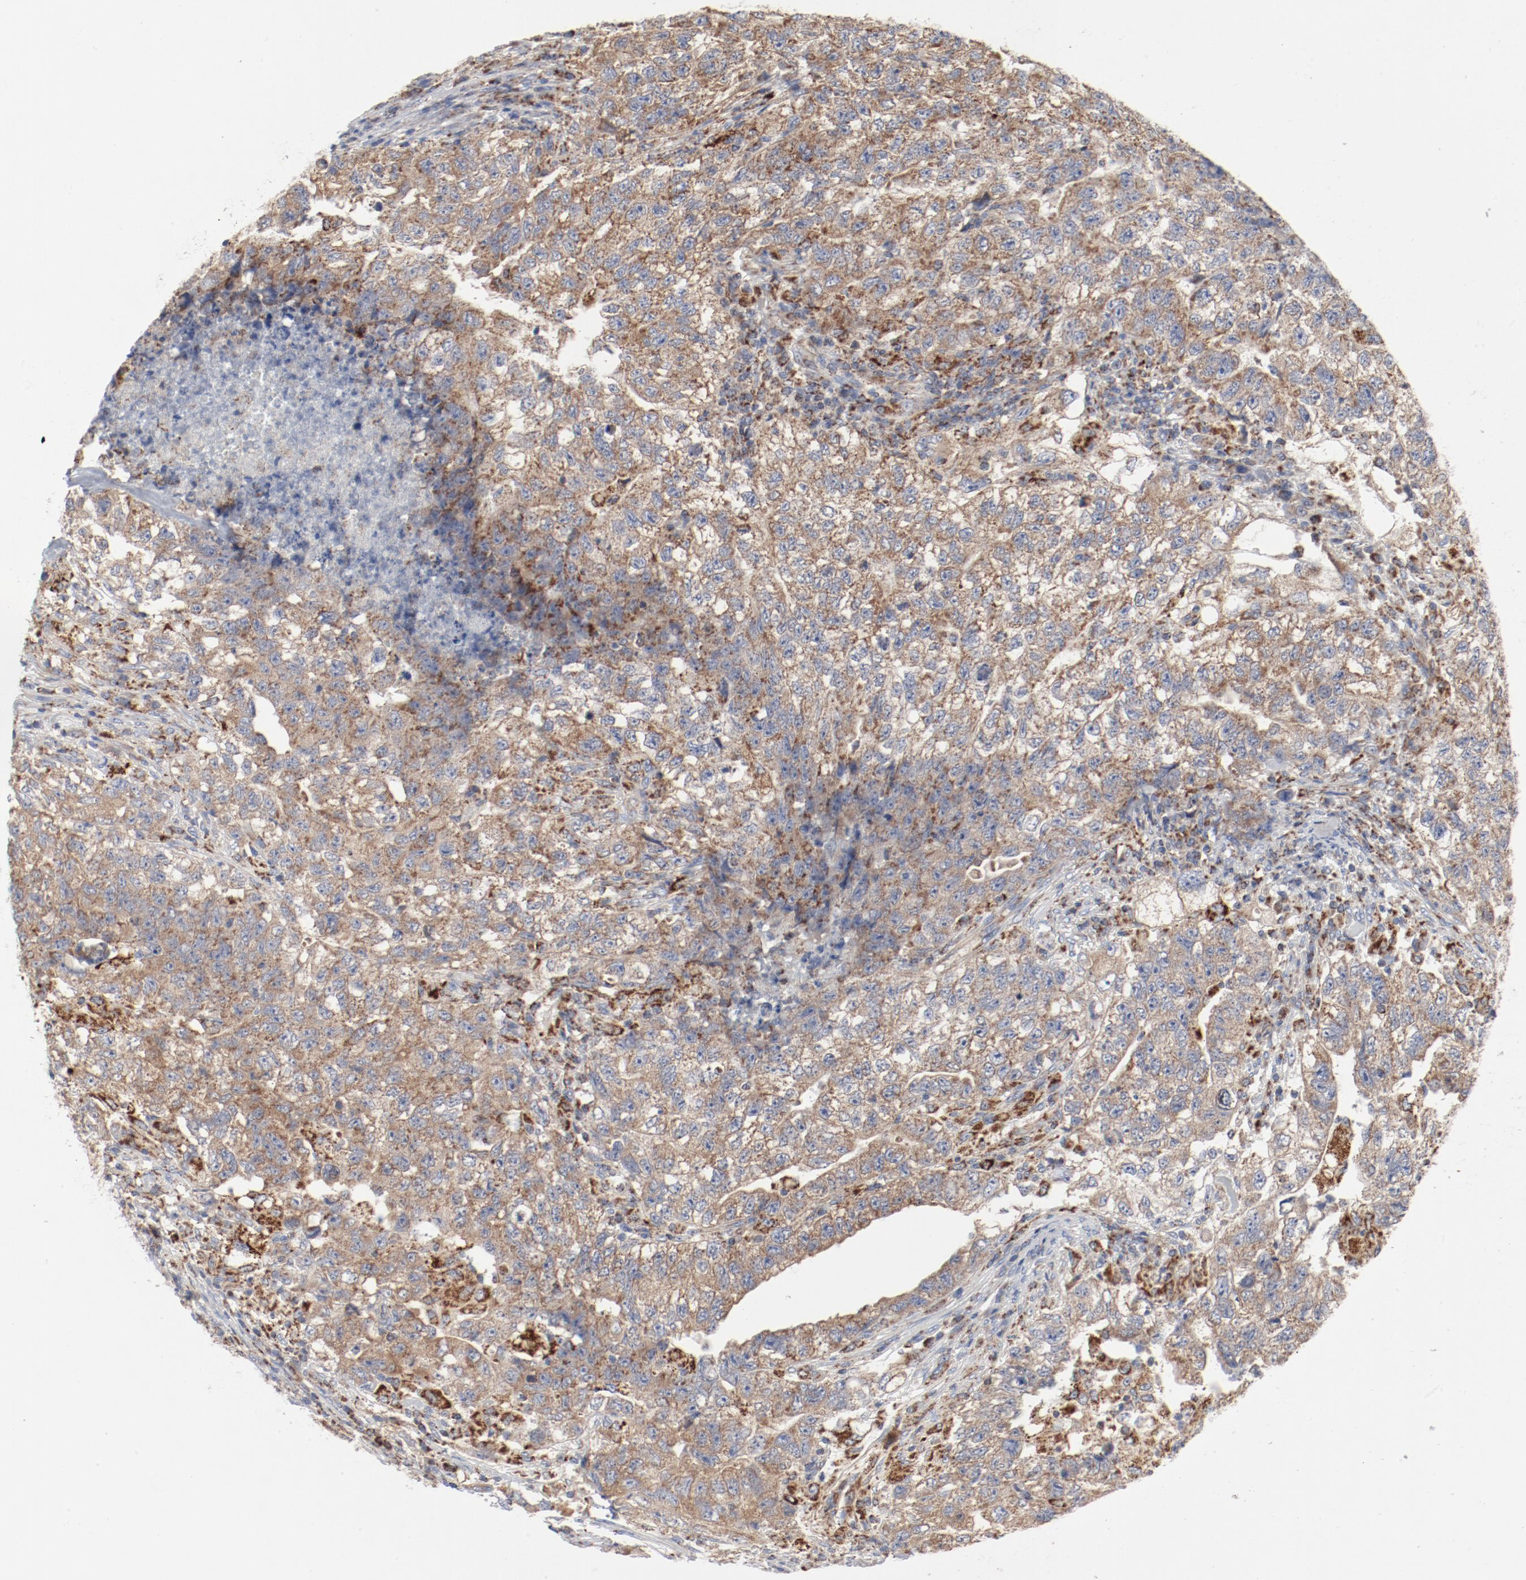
{"staining": {"intensity": "weak", "quantity": ">75%", "location": "cytoplasmic/membranous"}, "tissue": "testis cancer", "cell_type": "Tumor cells", "image_type": "cancer", "snomed": [{"axis": "morphology", "description": "Carcinoma, Embryonal, NOS"}, {"axis": "topography", "description": "Testis"}], "caption": "Testis cancer (embryonal carcinoma) stained for a protein reveals weak cytoplasmic/membranous positivity in tumor cells.", "gene": "SETD3", "patient": {"sex": "male", "age": 21}}